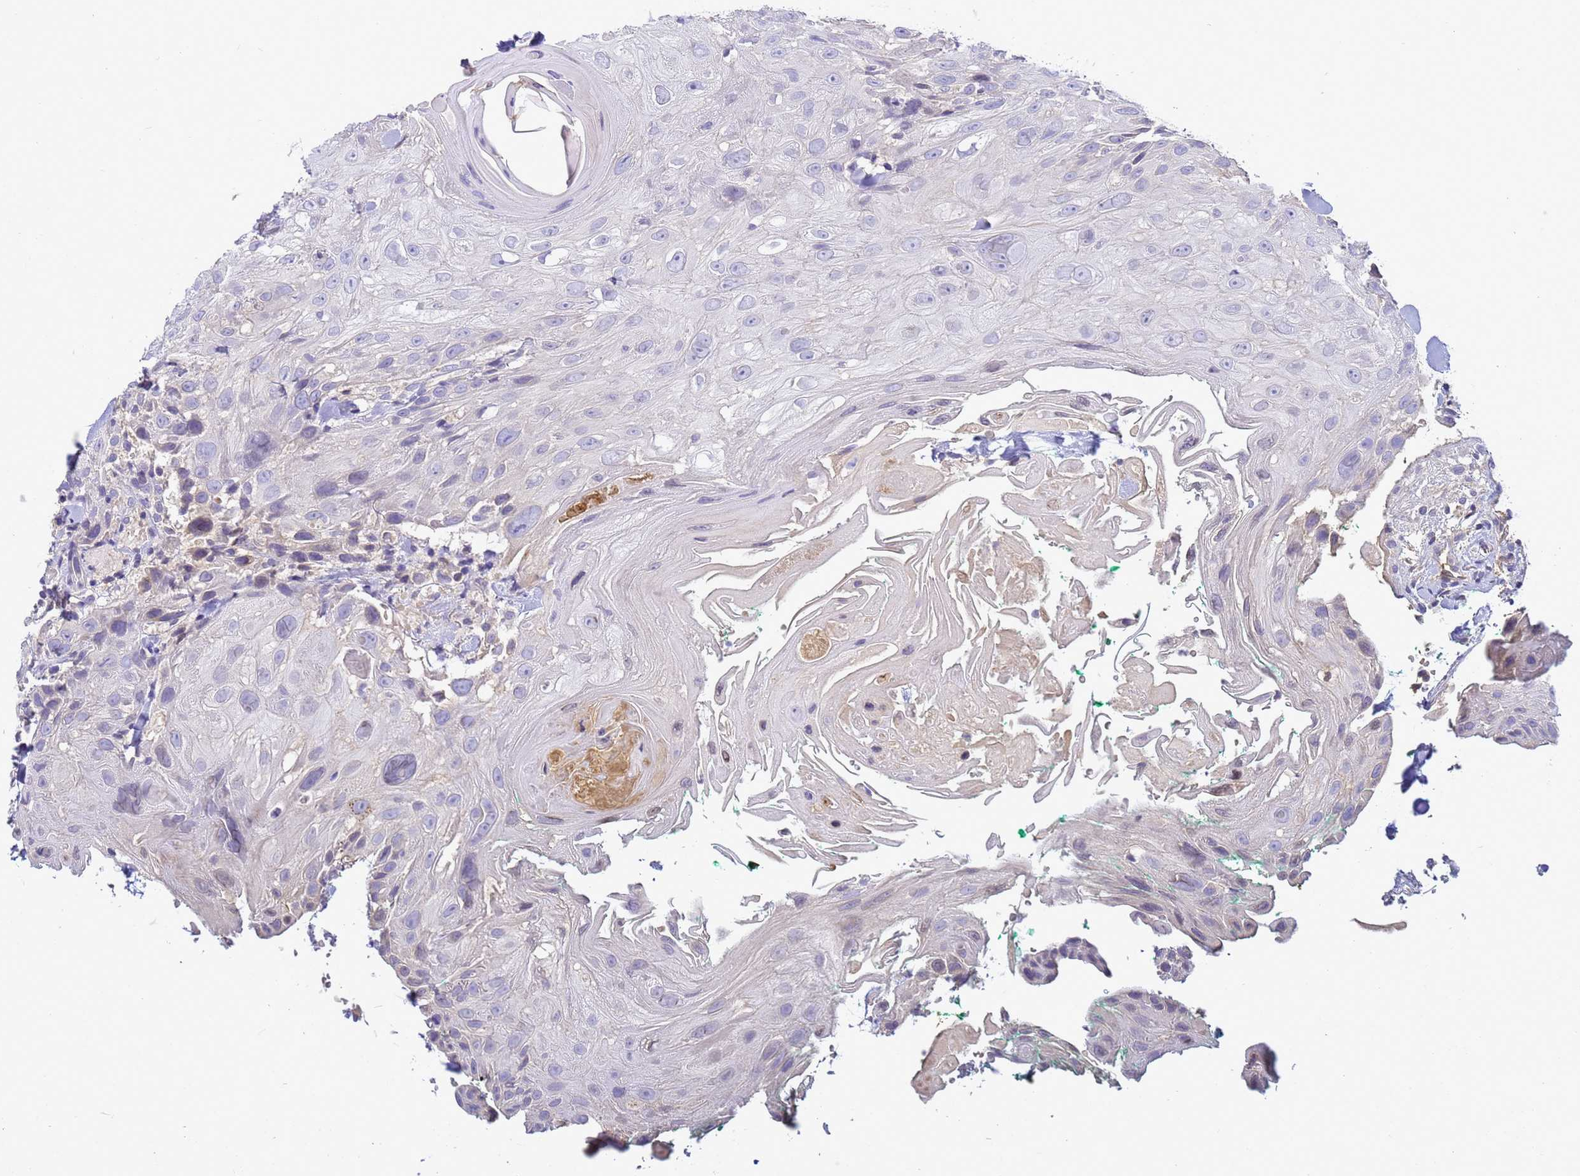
{"staining": {"intensity": "negative", "quantity": "none", "location": "none"}, "tissue": "head and neck cancer", "cell_type": "Tumor cells", "image_type": "cancer", "snomed": [{"axis": "morphology", "description": "Squamous cell carcinoma, NOS"}, {"axis": "topography", "description": "Head-Neck"}], "caption": "Photomicrograph shows no protein expression in tumor cells of head and neck squamous cell carcinoma tissue. The staining was performed using DAB (3,3'-diaminobenzidine) to visualize the protein expression in brown, while the nuclei were stained in blue with hematoxylin (Magnification: 20x).", "gene": "TBCD", "patient": {"sex": "male", "age": 81}}